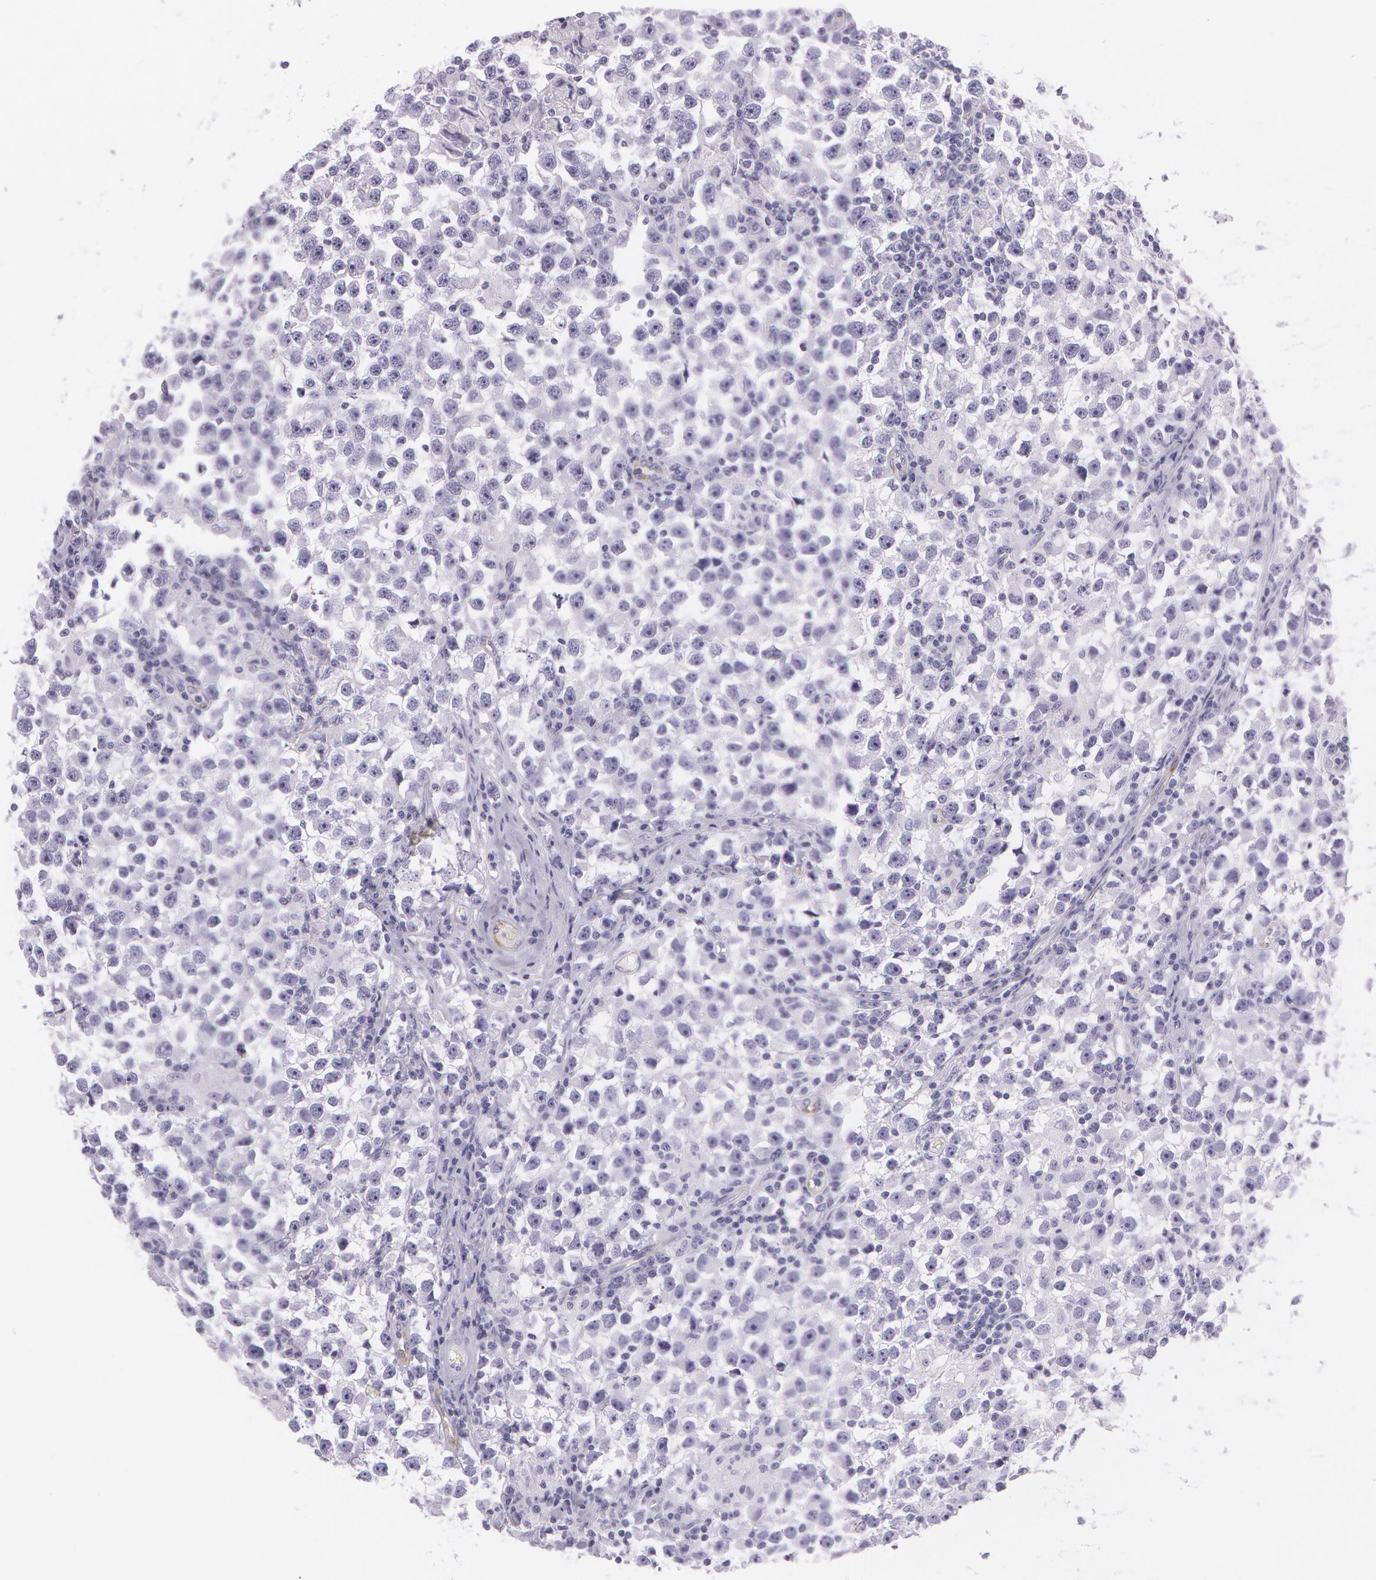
{"staining": {"intensity": "negative", "quantity": "none", "location": "none"}, "tissue": "testis cancer", "cell_type": "Tumor cells", "image_type": "cancer", "snomed": [{"axis": "morphology", "description": "Seminoma, NOS"}, {"axis": "topography", "description": "Testis"}], "caption": "The micrograph reveals no significant positivity in tumor cells of testis seminoma.", "gene": "SNCG", "patient": {"sex": "male", "age": 33}}